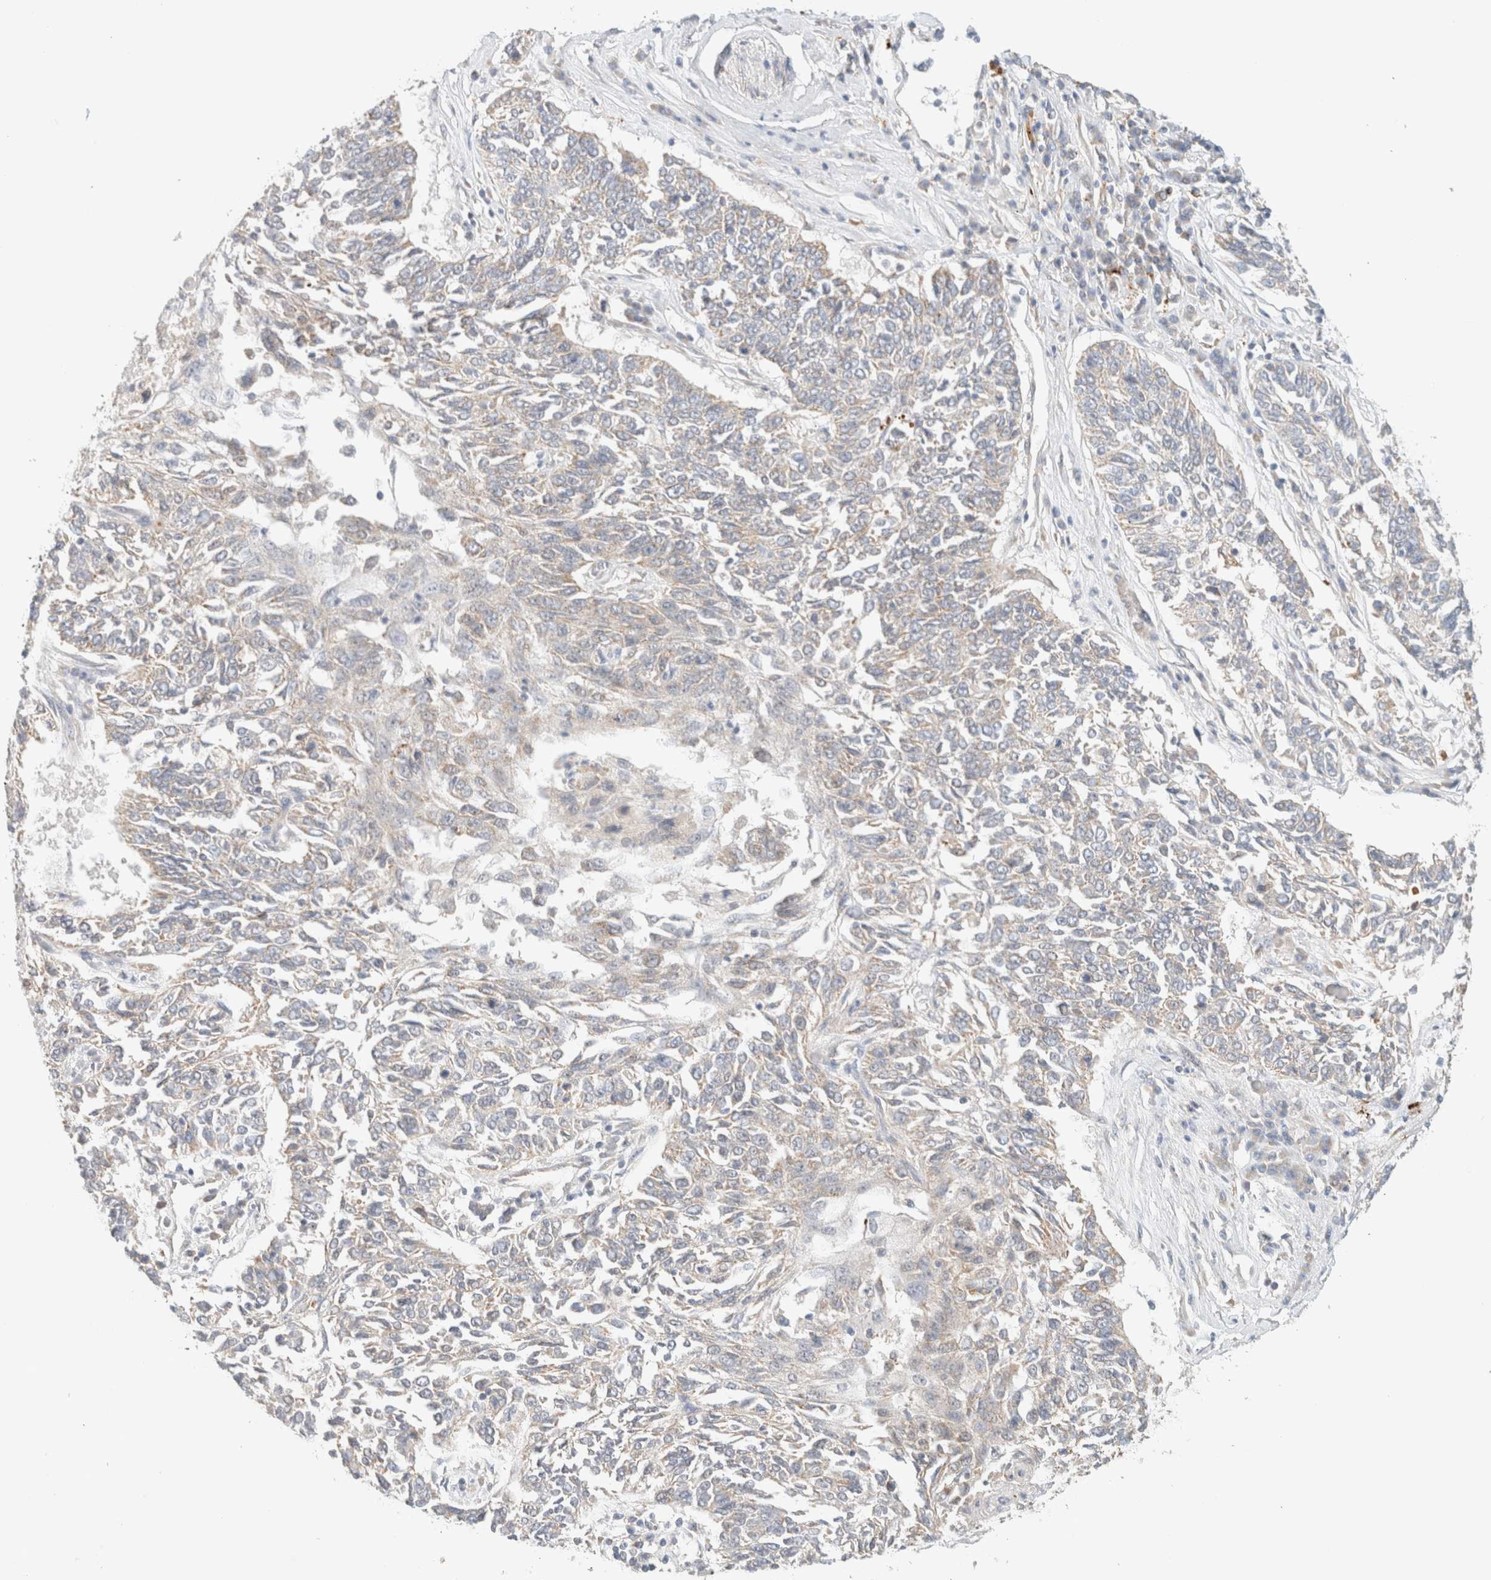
{"staining": {"intensity": "weak", "quantity": "<25%", "location": "cytoplasmic/membranous"}, "tissue": "lung cancer", "cell_type": "Tumor cells", "image_type": "cancer", "snomed": [{"axis": "morphology", "description": "Normal tissue, NOS"}, {"axis": "morphology", "description": "Squamous cell carcinoma, NOS"}, {"axis": "topography", "description": "Cartilage tissue"}, {"axis": "topography", "description": "Bronchus"}, {"axis": "topography", "description": "Lung"}], "caption": "There is no significant expression in tumor cells of squamous cell carcinoma (lung). The staining is performed using DAB brown chromogen with nuclei counter-stained in using hematoxylin.", "gene": "MRM3", "patient": {"sex": "female", "age": 49}}